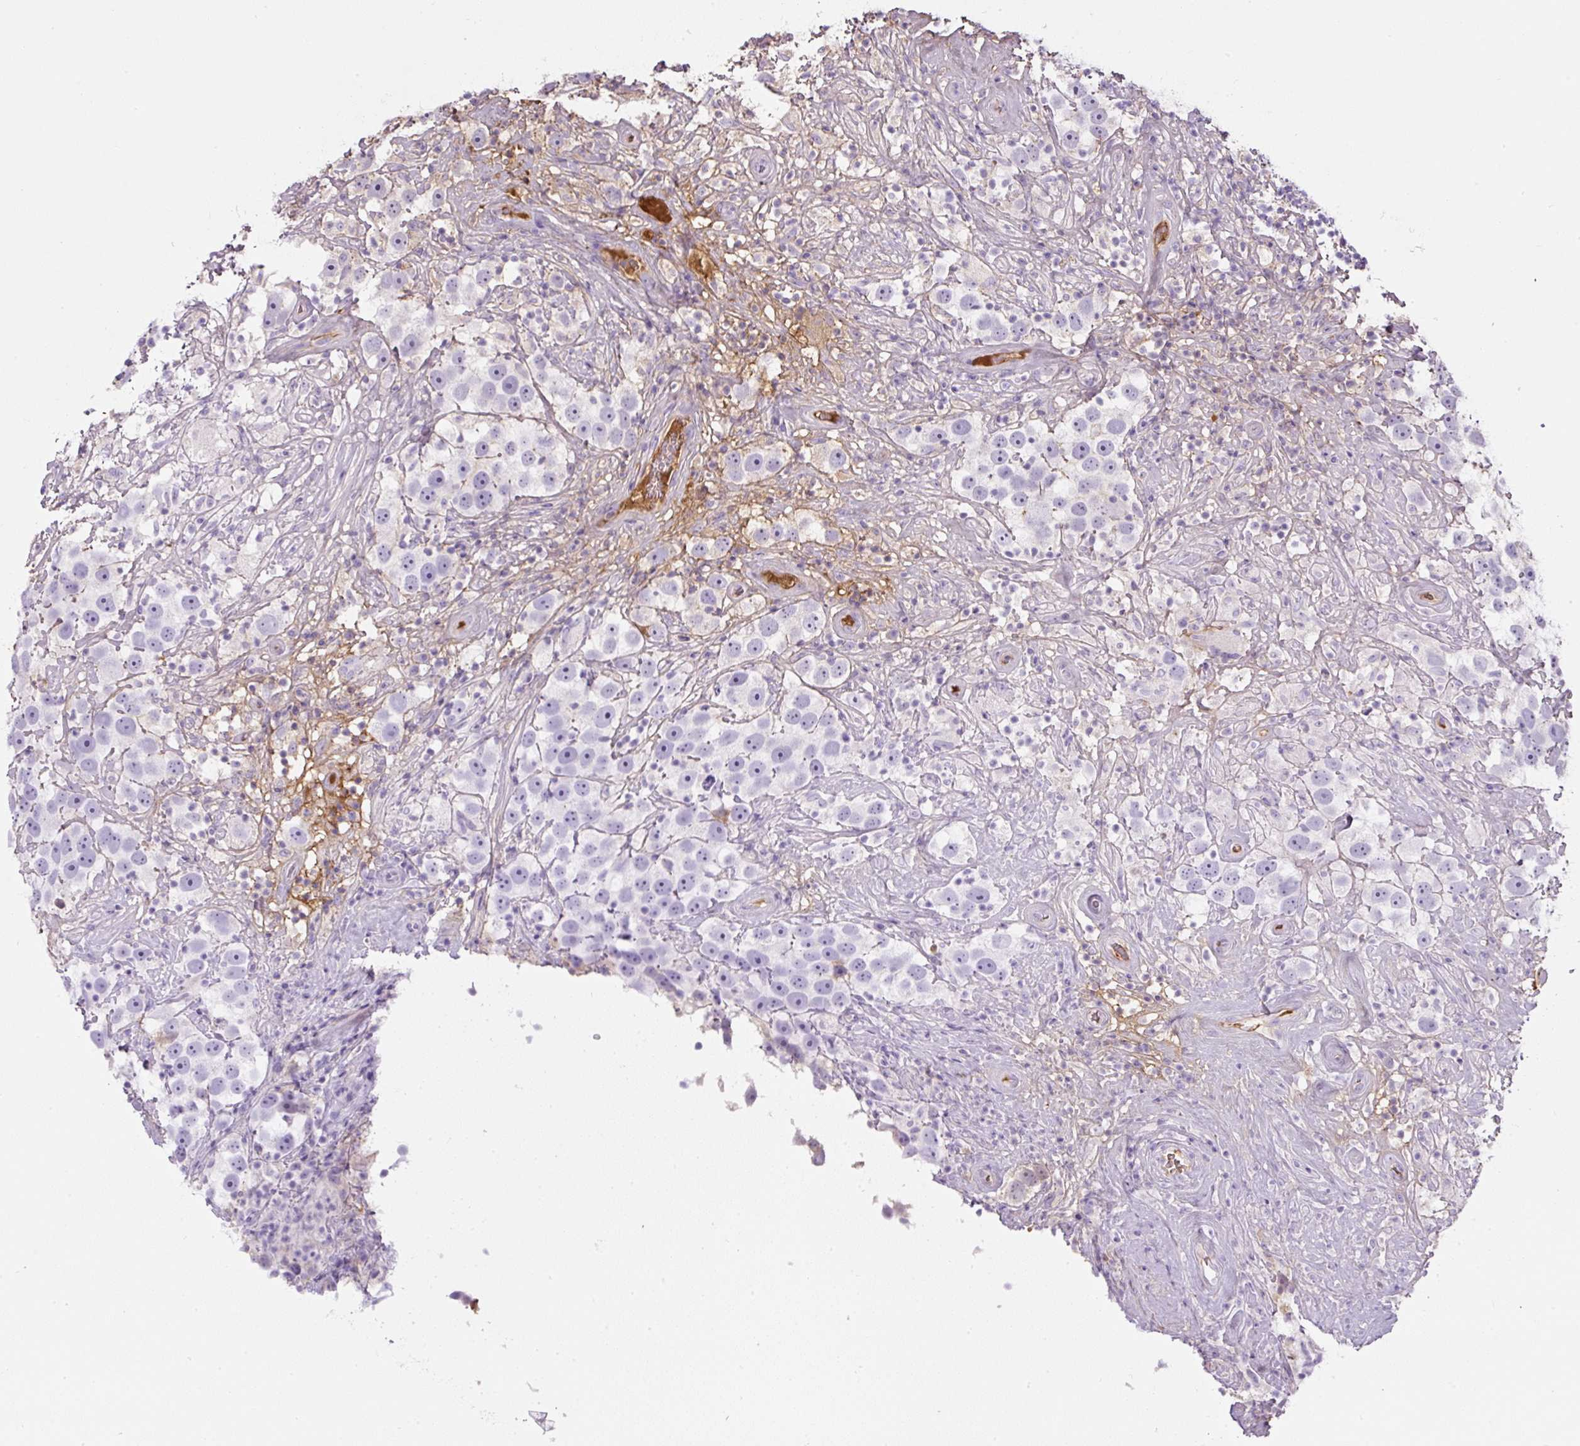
{"staining": {"intensity": "negative", "quantity": "none", "location": "none"}, "tissue": "testis cancer", "cell_type": "Tumor cells", "image_type": "cancer", "snomed": [{"axis": "morphology", "description": "Seminoma, NOS"}, {"axis": "topography", "description": "Testis"}], "caption": "This micrograph is of seminoma (testis) stained with IHC to label a protein in brown with the nuclei are counter-stained blue. There is no staining in tumor cells. (Immunohistochemistry (ihc), brightfield microscopy, high magnification).", "gene": "APOA1", "patient": {"sex": "male", "age": 49}}